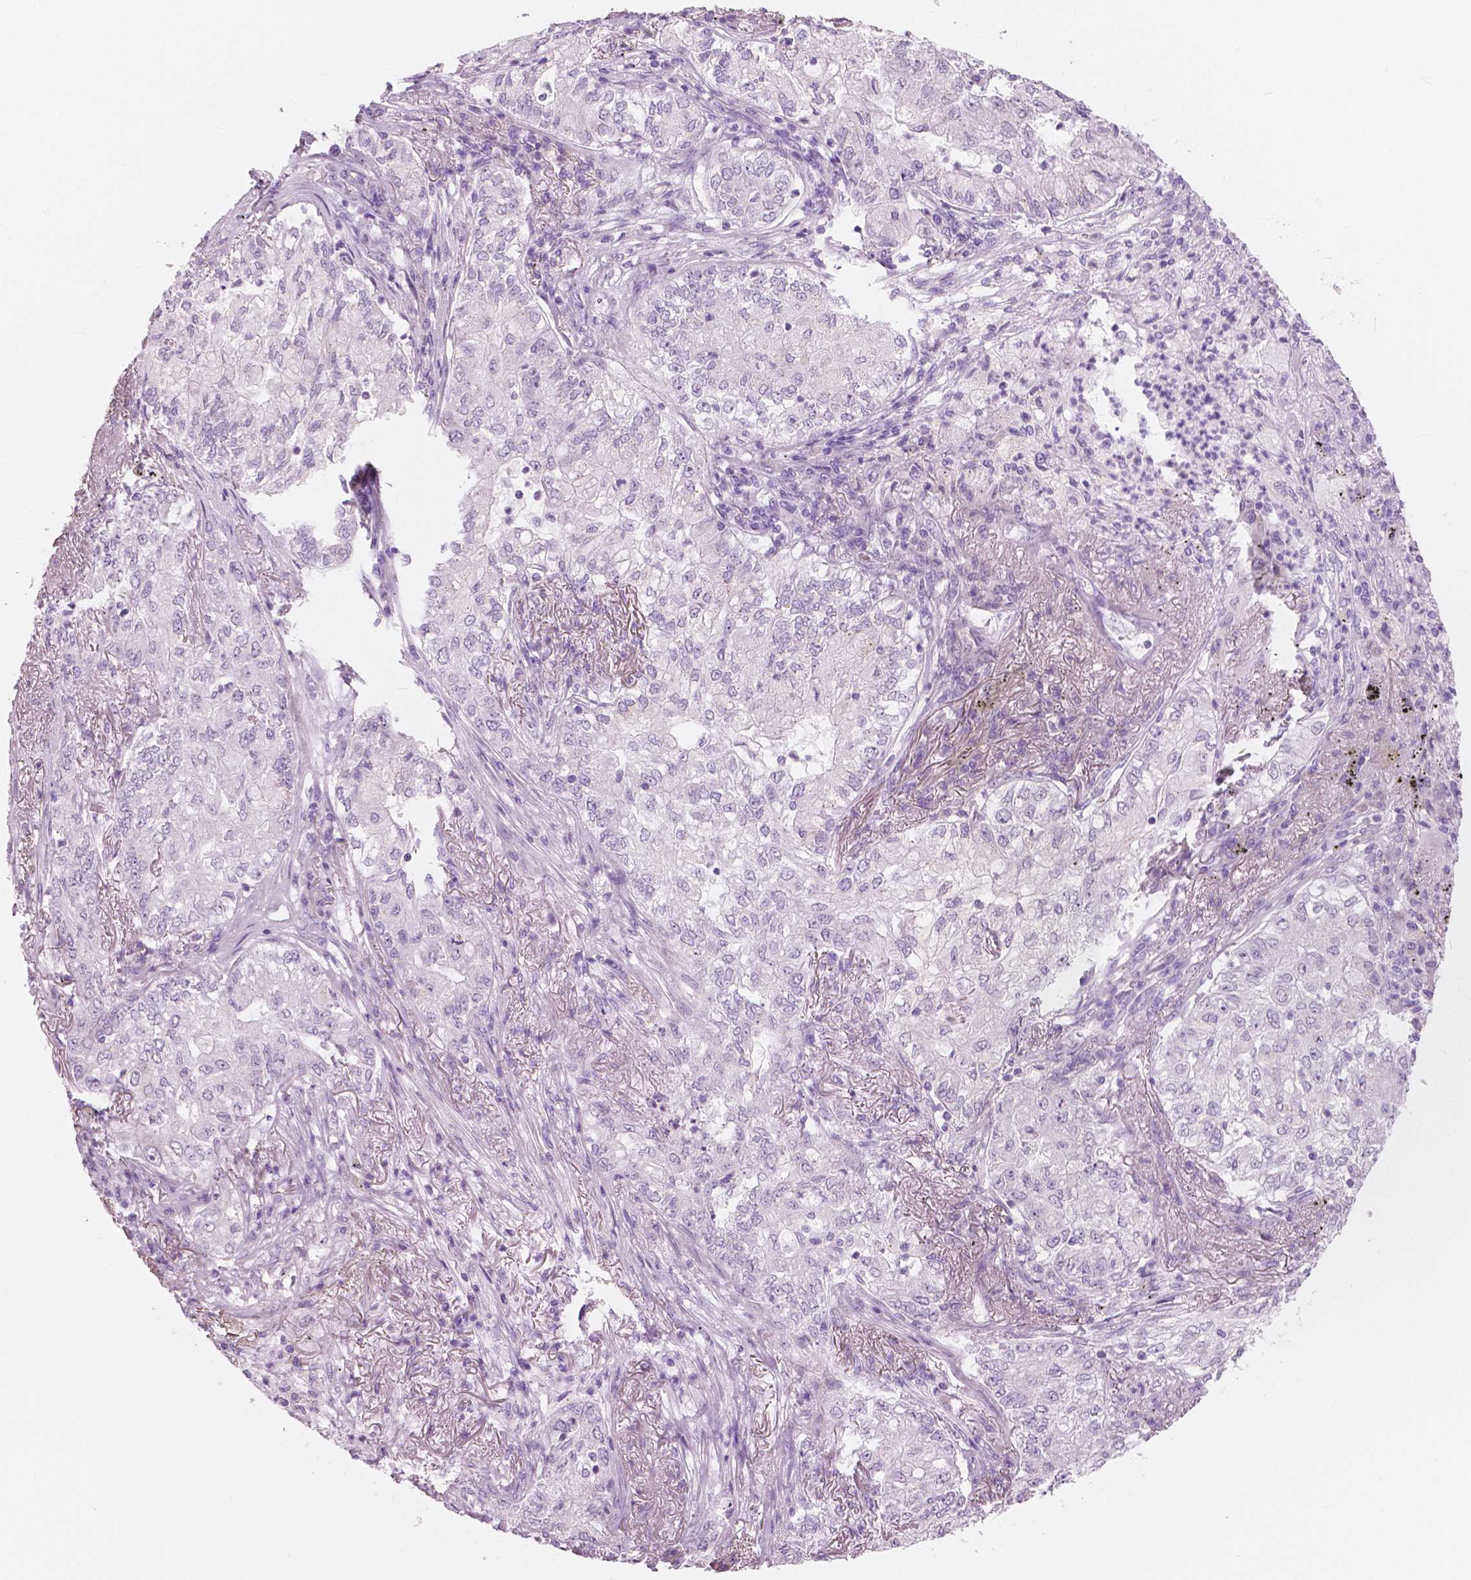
{"staining": {"intensity": "negative", "quantity": "none", "location": "none"}, "tissue": "lung cancer", "cell_type": "Tumor cells", "image_type": "cancer", "snomed": [{"axis": "morphology", "description": "Adenocarcinoma, NOS"}, {"axis": "topography", "description": "Lung"}], "caption": "Tumor cells are negative for brown protein staining in adenocarcinoma (lung). (DAB (3,3'-diaminobenzidine) immunohistochemistry with hematoxylin counter stain).", "gene": "A4GNT", "patient": {"sex": "female", "age": 73}}